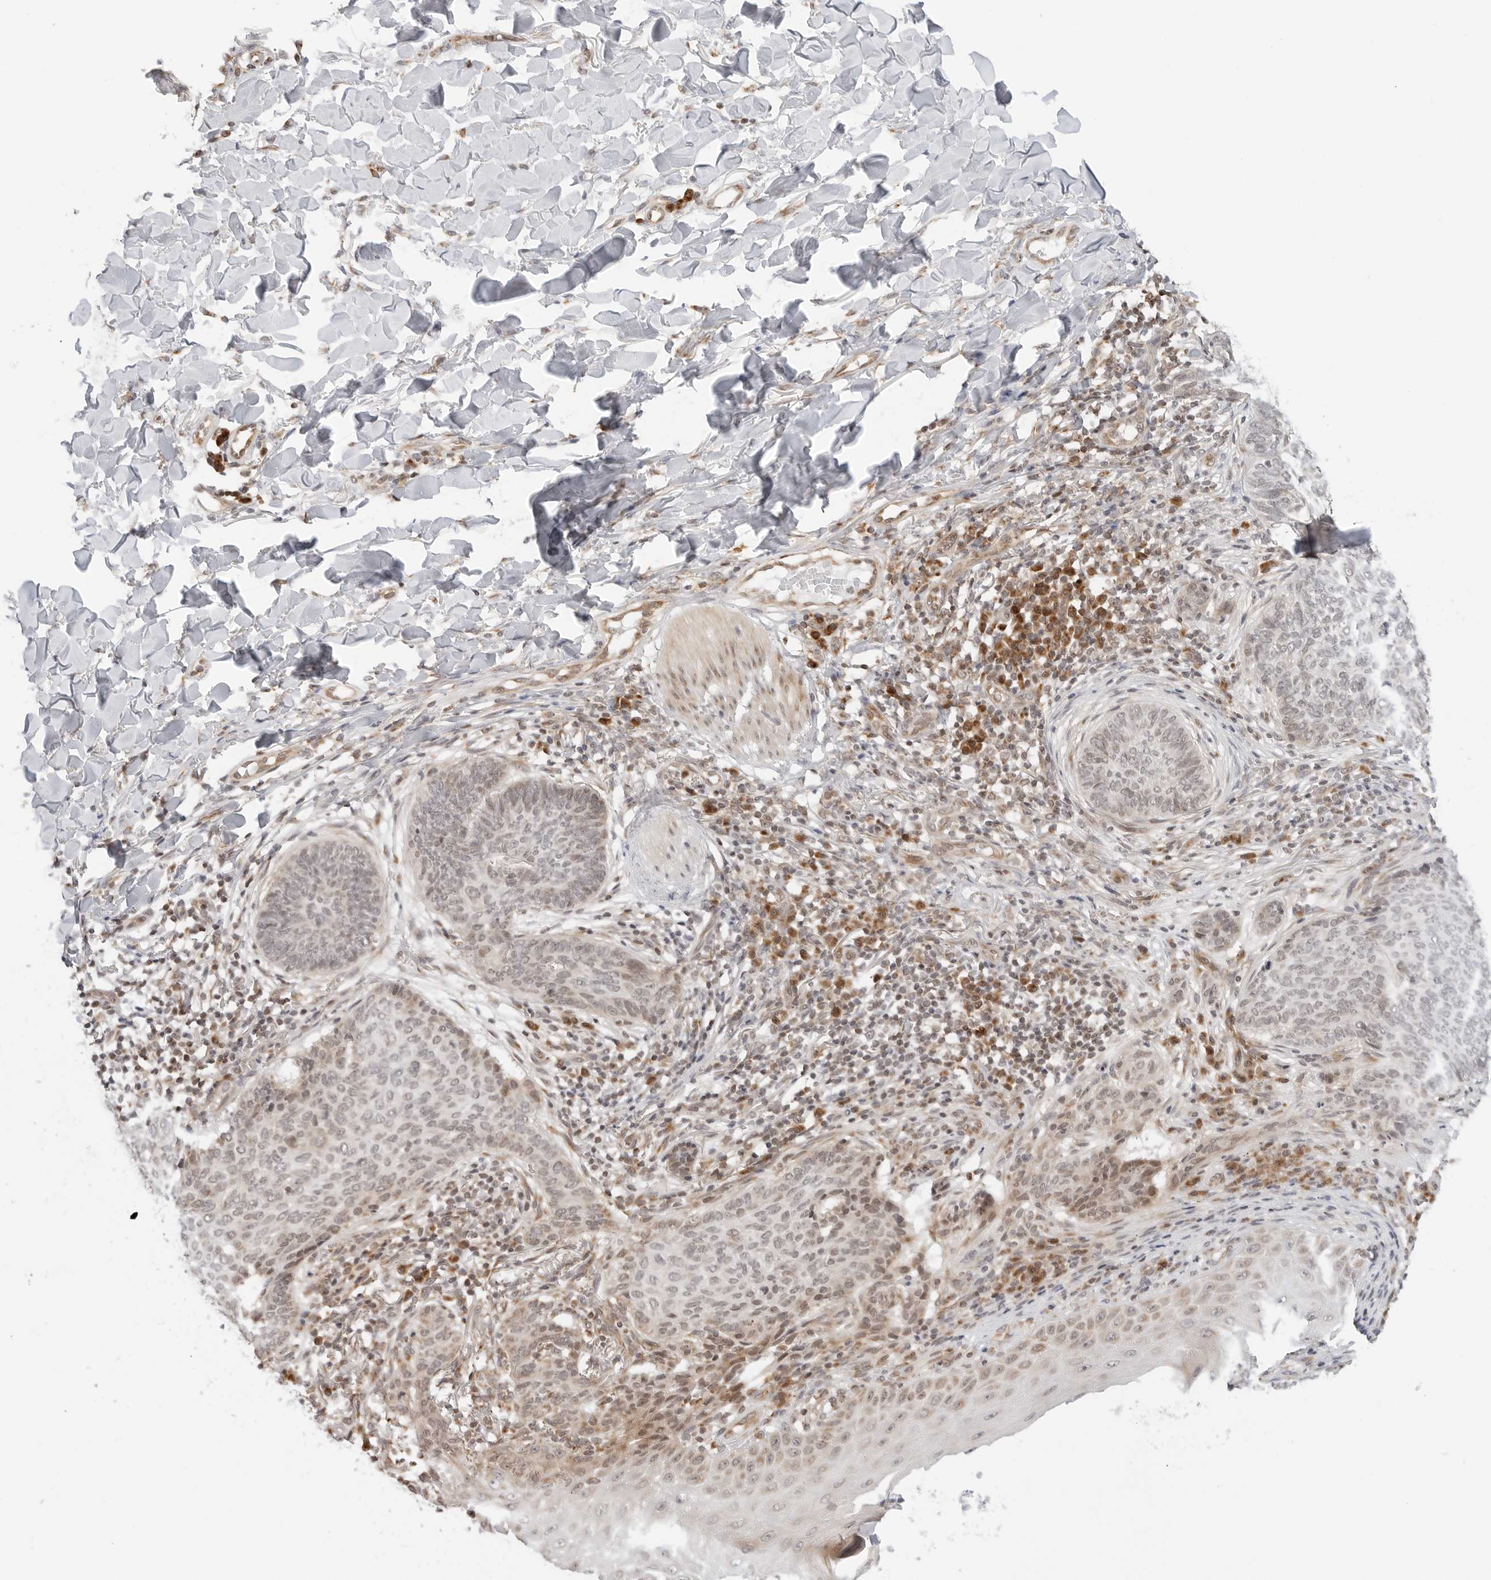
{"staining": {"intensity": "weak", "quantity": "<25%", "location": "nuclear"}, "tissue": "skin cancer", "cell_type": "Tumor cells", "image_type": "cancer", "snomed": [{"axis": "morphology", "description": "Normal tissue, NOS"}, {"axis": "morphology", "description": "Basal cell carcinoma"}, {"axis": "topography", "description": "Skin"}], "caption": "Tumor cells show no significant expression in skin cancer.", "gene": "POLR3GL", "patient": {"sex": "male", "age": 50}}